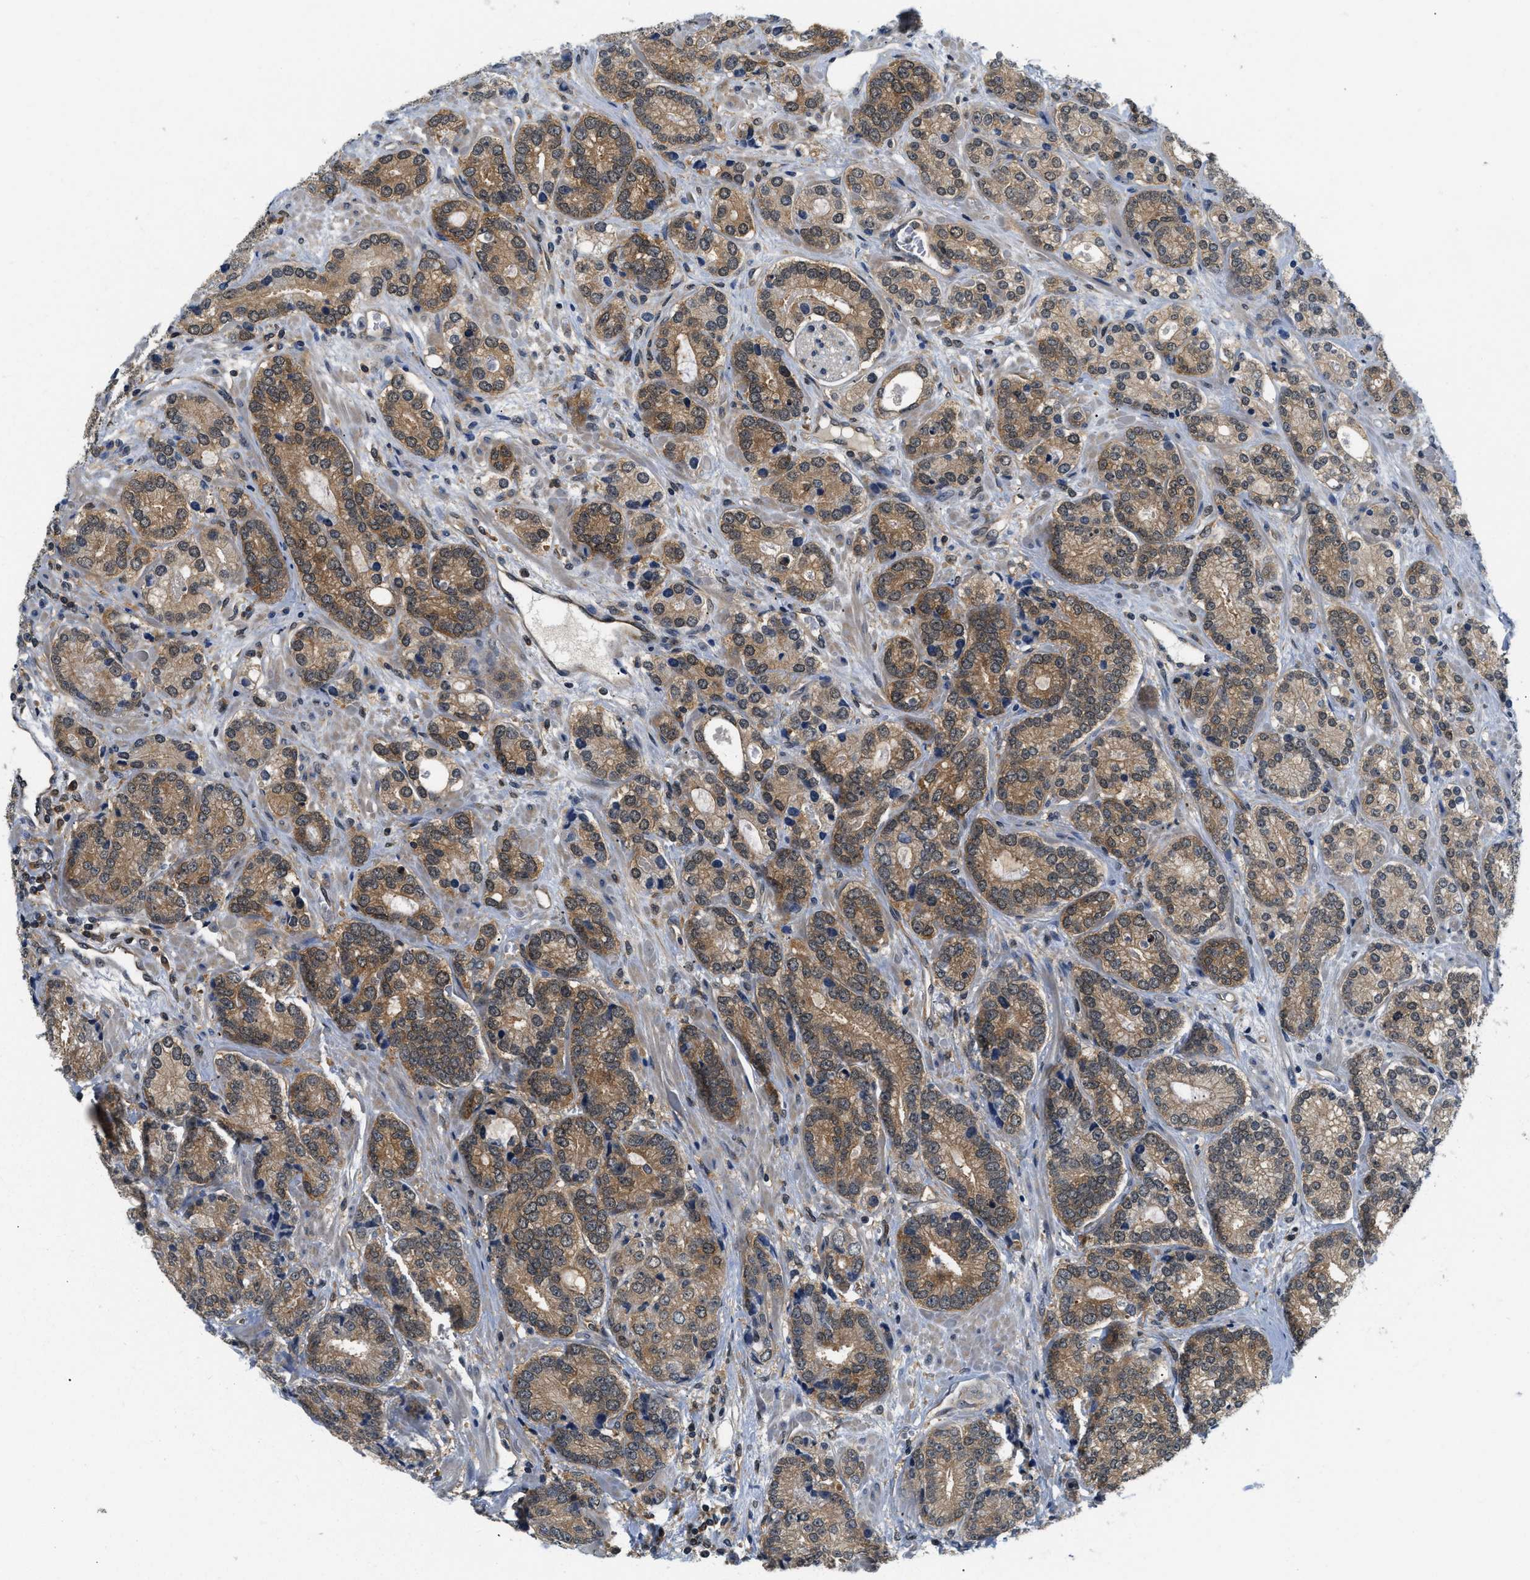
{"staining": {"intensity": "moderate", "quantity": ">75%", "location": "cytoplasmic/membranous"}, "tissue": "prostate cancer", "cell_type": "Tumor cells", "image_type": "cancer", "snomed": [{"axis": "morphology", "description": "Adenocarcinoma, High grade"}, {"axis": "topography", "description": "Prostate"}], "caption": "Immunohistochemical staining of human prostate cancer displays moderate cytoplasmic/membranous protein staining in approximately >75% of tumor cells. (DAB IHC, brown staining for protein, blue staining for nuclei).", "gene": "EIF4EBP2", "patient": {"sex": "male", "age": 61}}